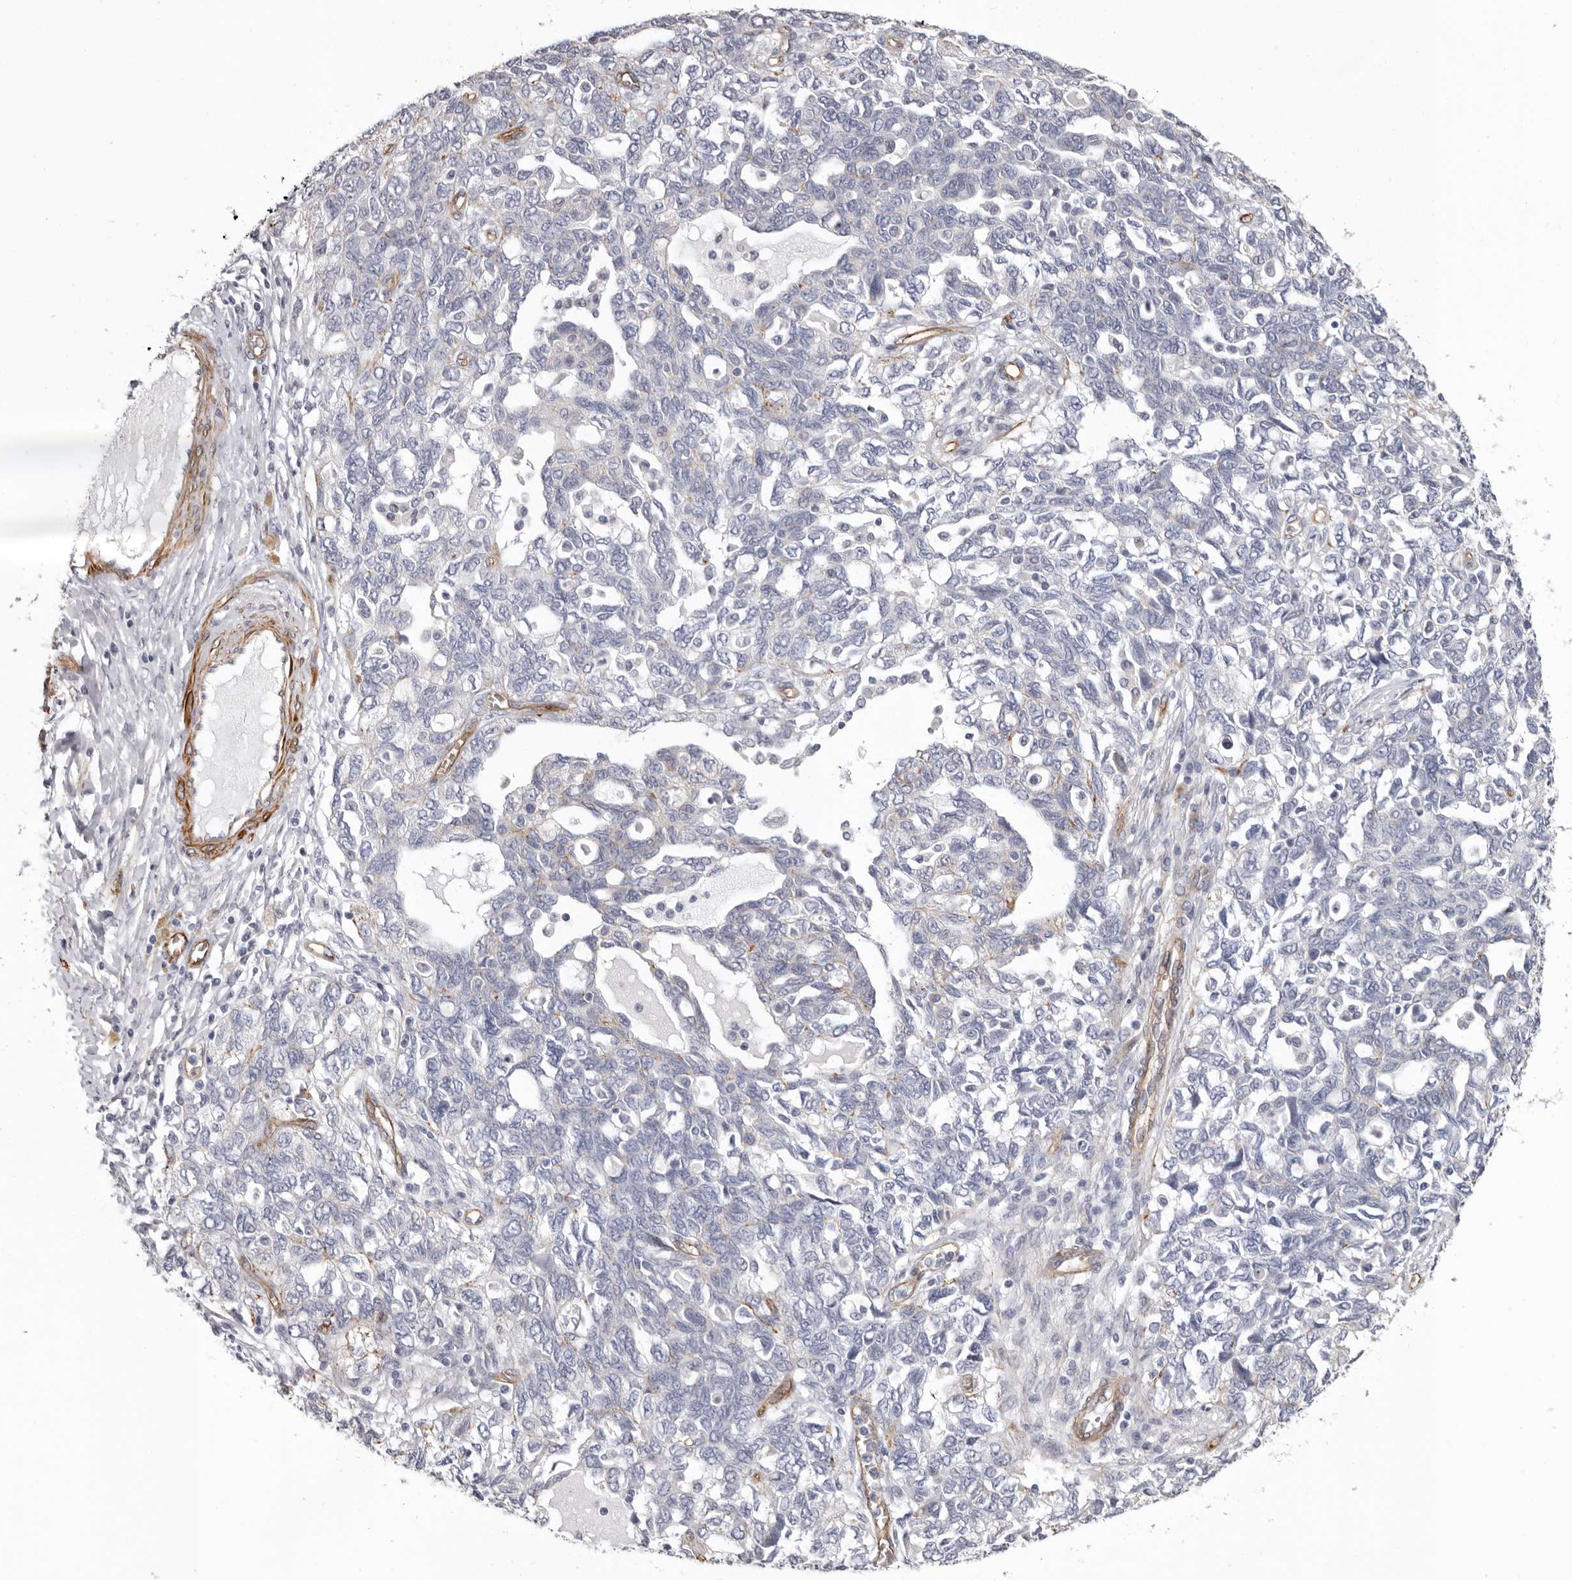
{"staining": {"intensity": "negative", "quantity": "none", "location": "none"}, "tissue": "ovarian cancer", "cell_type": "Tumor cells", "image_type": "cancer", "snomed": [{"axis": "morphology", "description": "Carcinoma, NOS"}, {"axis": "morphology", "description": "Cystadenocarcinoma, serous, NOS"}, {"axis": "topography", "description": "Ovary"}], "caption": "Histopathology image shows no protein staining in tumor cells of ovarian cancer tissue. Brightfield microscopy of IHC stained with DAB (3,3'-diaminobenzidine) (brown) and hematoxylin (blue), captured at high magnification.", "gene": "ADGRL4", "patient": {"sex": "female", "age": 69}}